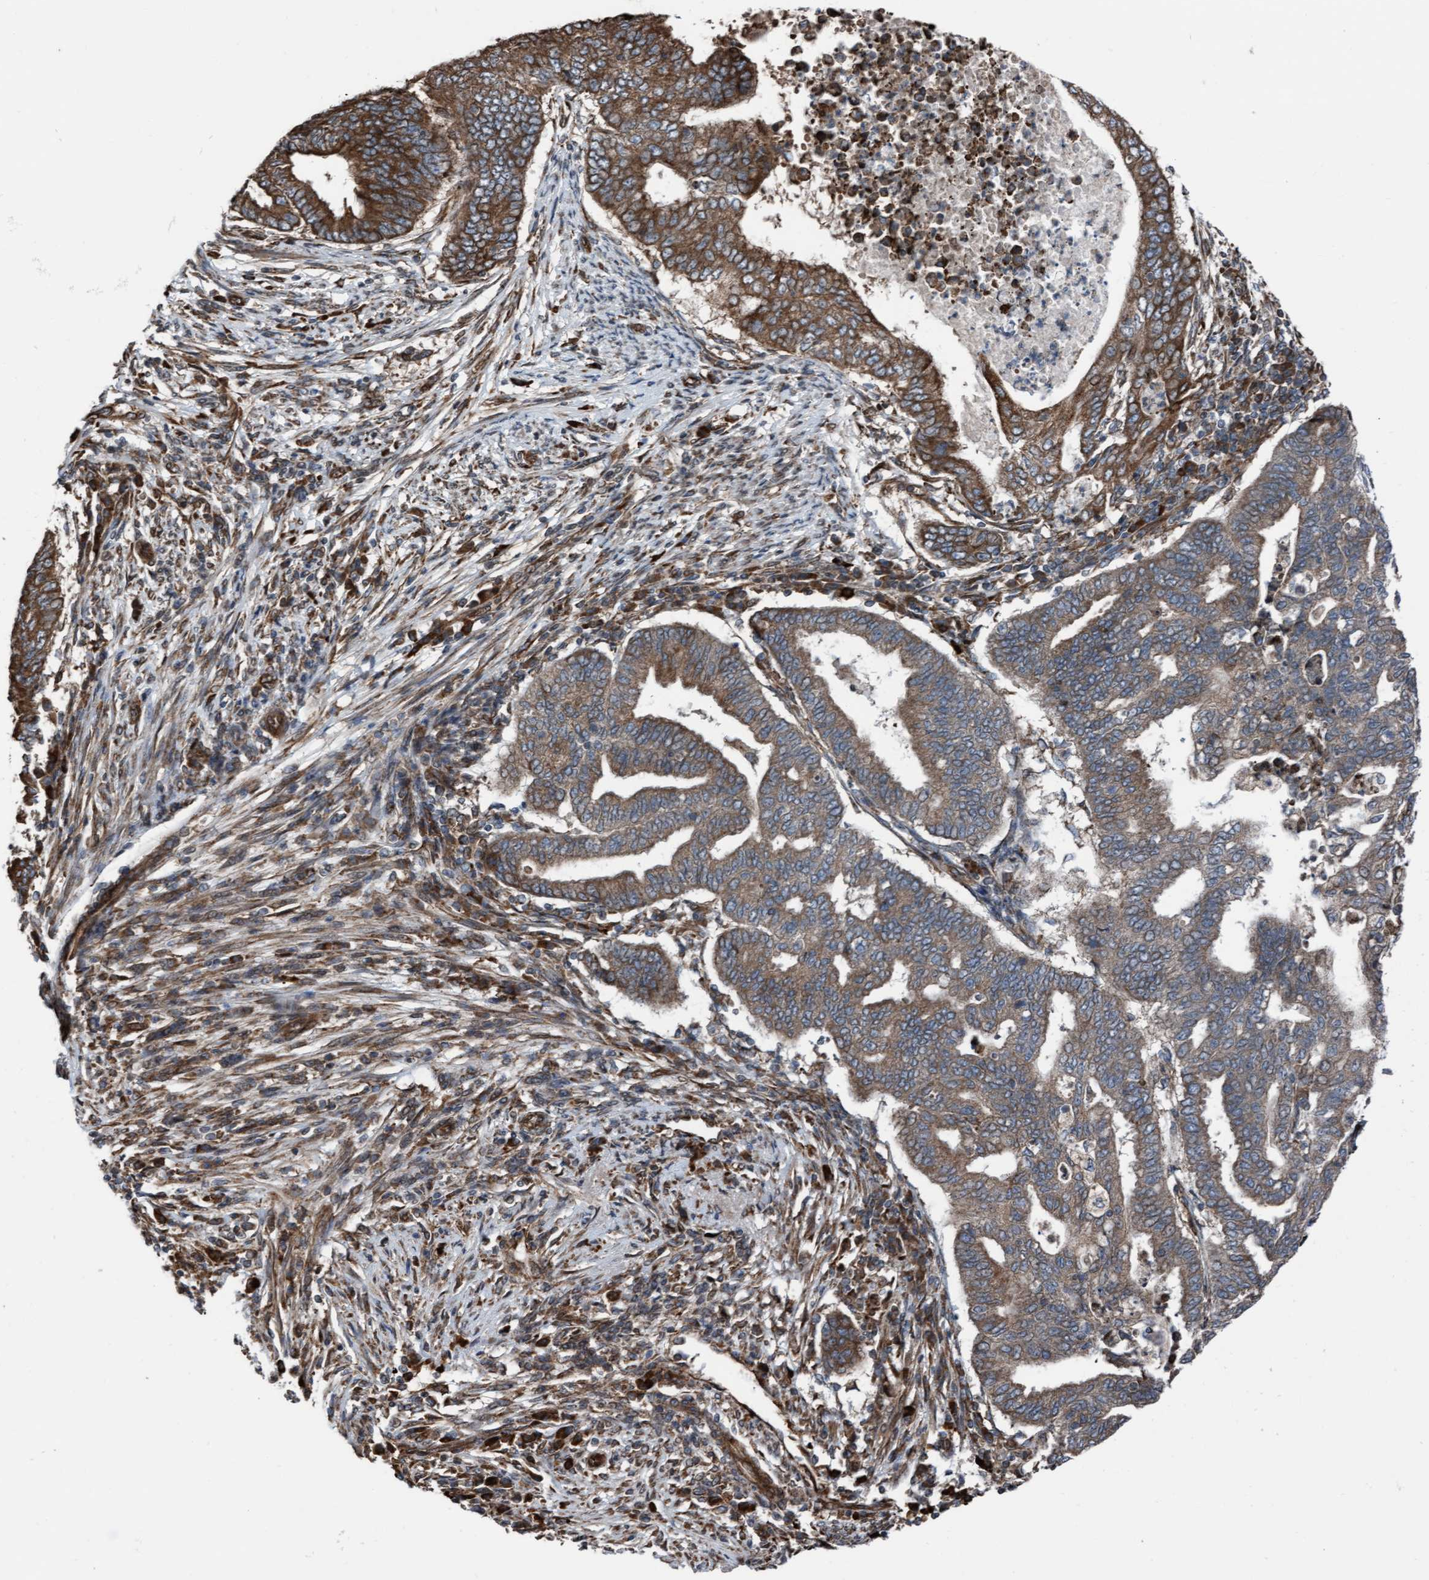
{"staining": {"intensity": "strong", "quantity": ">75%", "location": "cytoplasmic/membranous"}, "tissue": "endometrial cancer", "cell_type": "Tumor cells", "image_type": "cancer", "snomed": [{"axis": "morphology", "description": "Polyp, NOS"}, {"axis": "morphology", "description": "Adenocarcinoma, NOS"}, {"axis": "morphology", "description": "Adenoma, NOS"}, {"axis": "topography", "description": "Endometrium"}], "caption": "Immunohistochemistry (IHC) image of neoplastic tissue: adenocarcinoma (endometrial) stained using IHC exhibits high levels of strong protein expression localized specifically in the cytoplasmic/membranous of tumor cells, appearing as a cytoplasmic/membranous brown color.", "gene": "RAP1GAP2", "patient": {"sex": "female", "age": 79}}